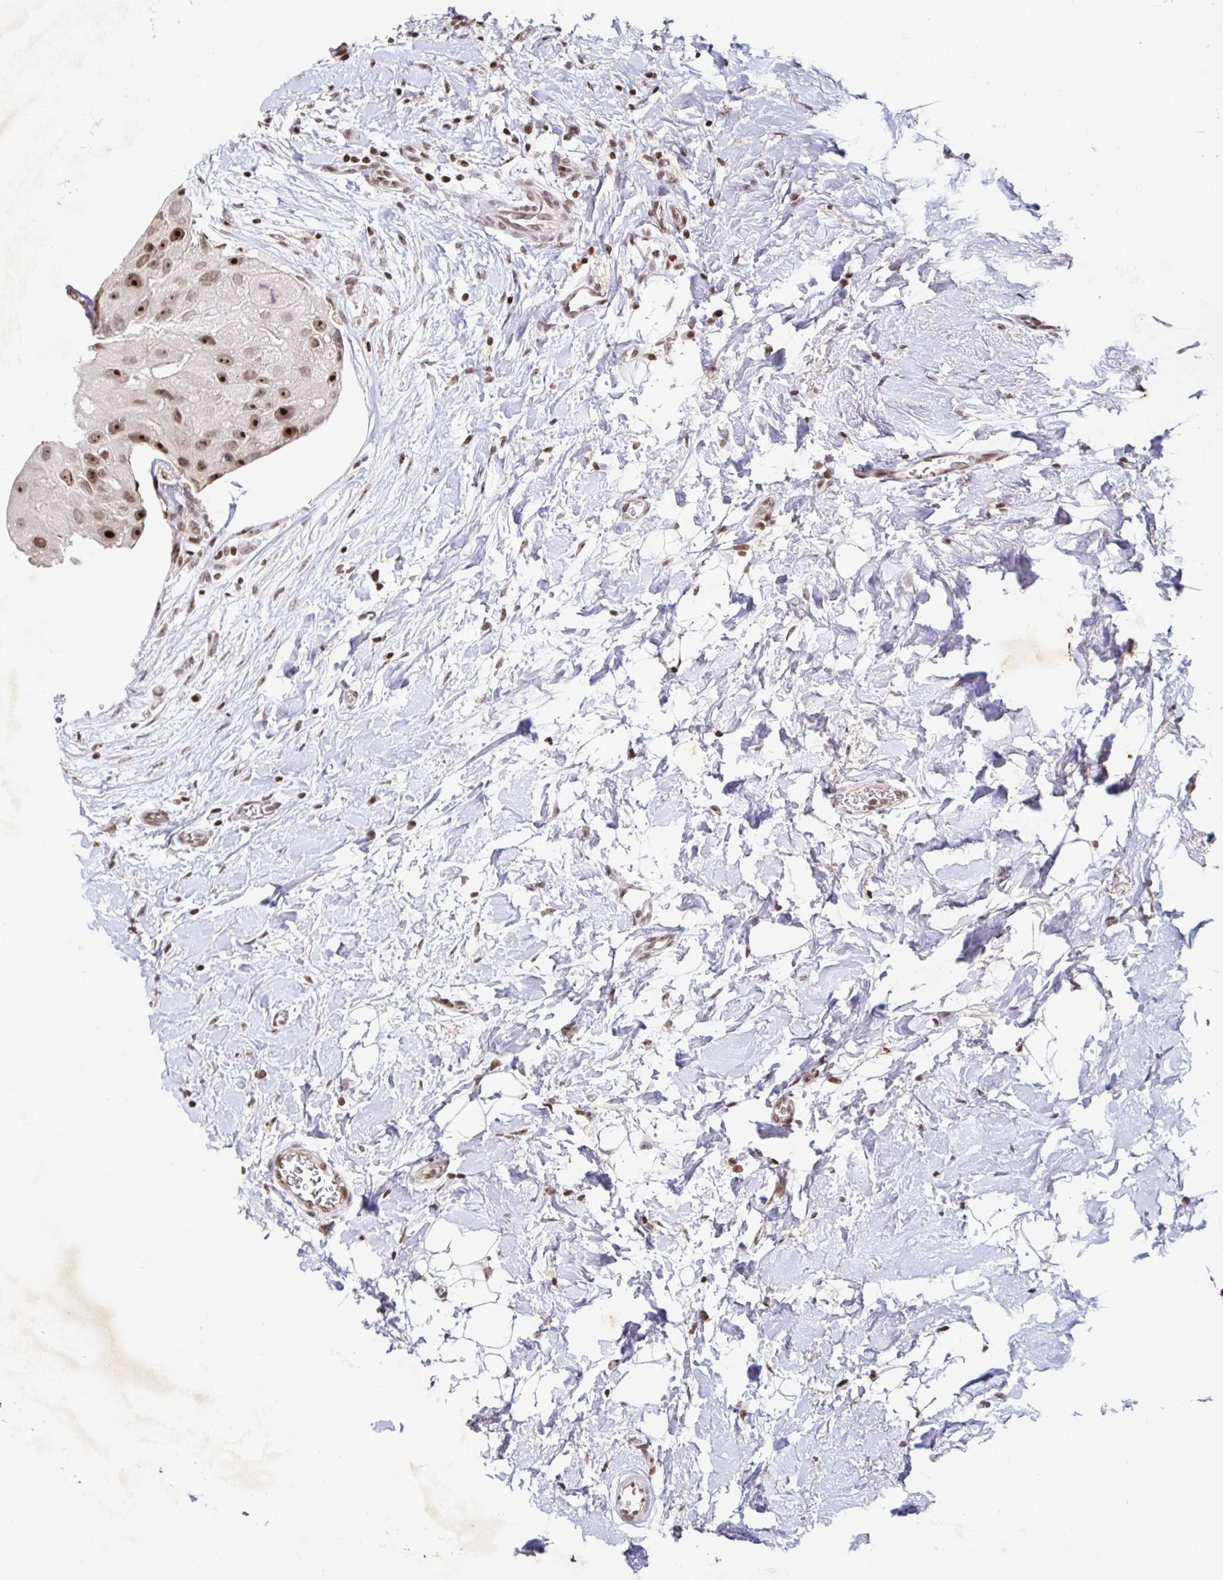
{"staining": {"intensity": "moderate", "quantity": ">75%", "location": "nuclear"}, "tissue": "breast cancer", "cell_type": "Tumor cells", "image_type": "cancer", "snomed": [{"axis": "morphology", "description": "Duct carcinoma"}, {"axis": "topography", "description": "Breast"}], "caption": "IHC staining of breast cancer, which exhibits medium levels of moderate nuclear staining in approximately >75% of tumor cells indicating moderate nuclear protein expression. The staining was performed using DAB (3,3'-diaminobenzidine) (brown) for protein detection and nuclei were counterstained in hematoxylin (blue).", "gene": "C19orf53", "patient": {"sex": "female", "age": 43}}